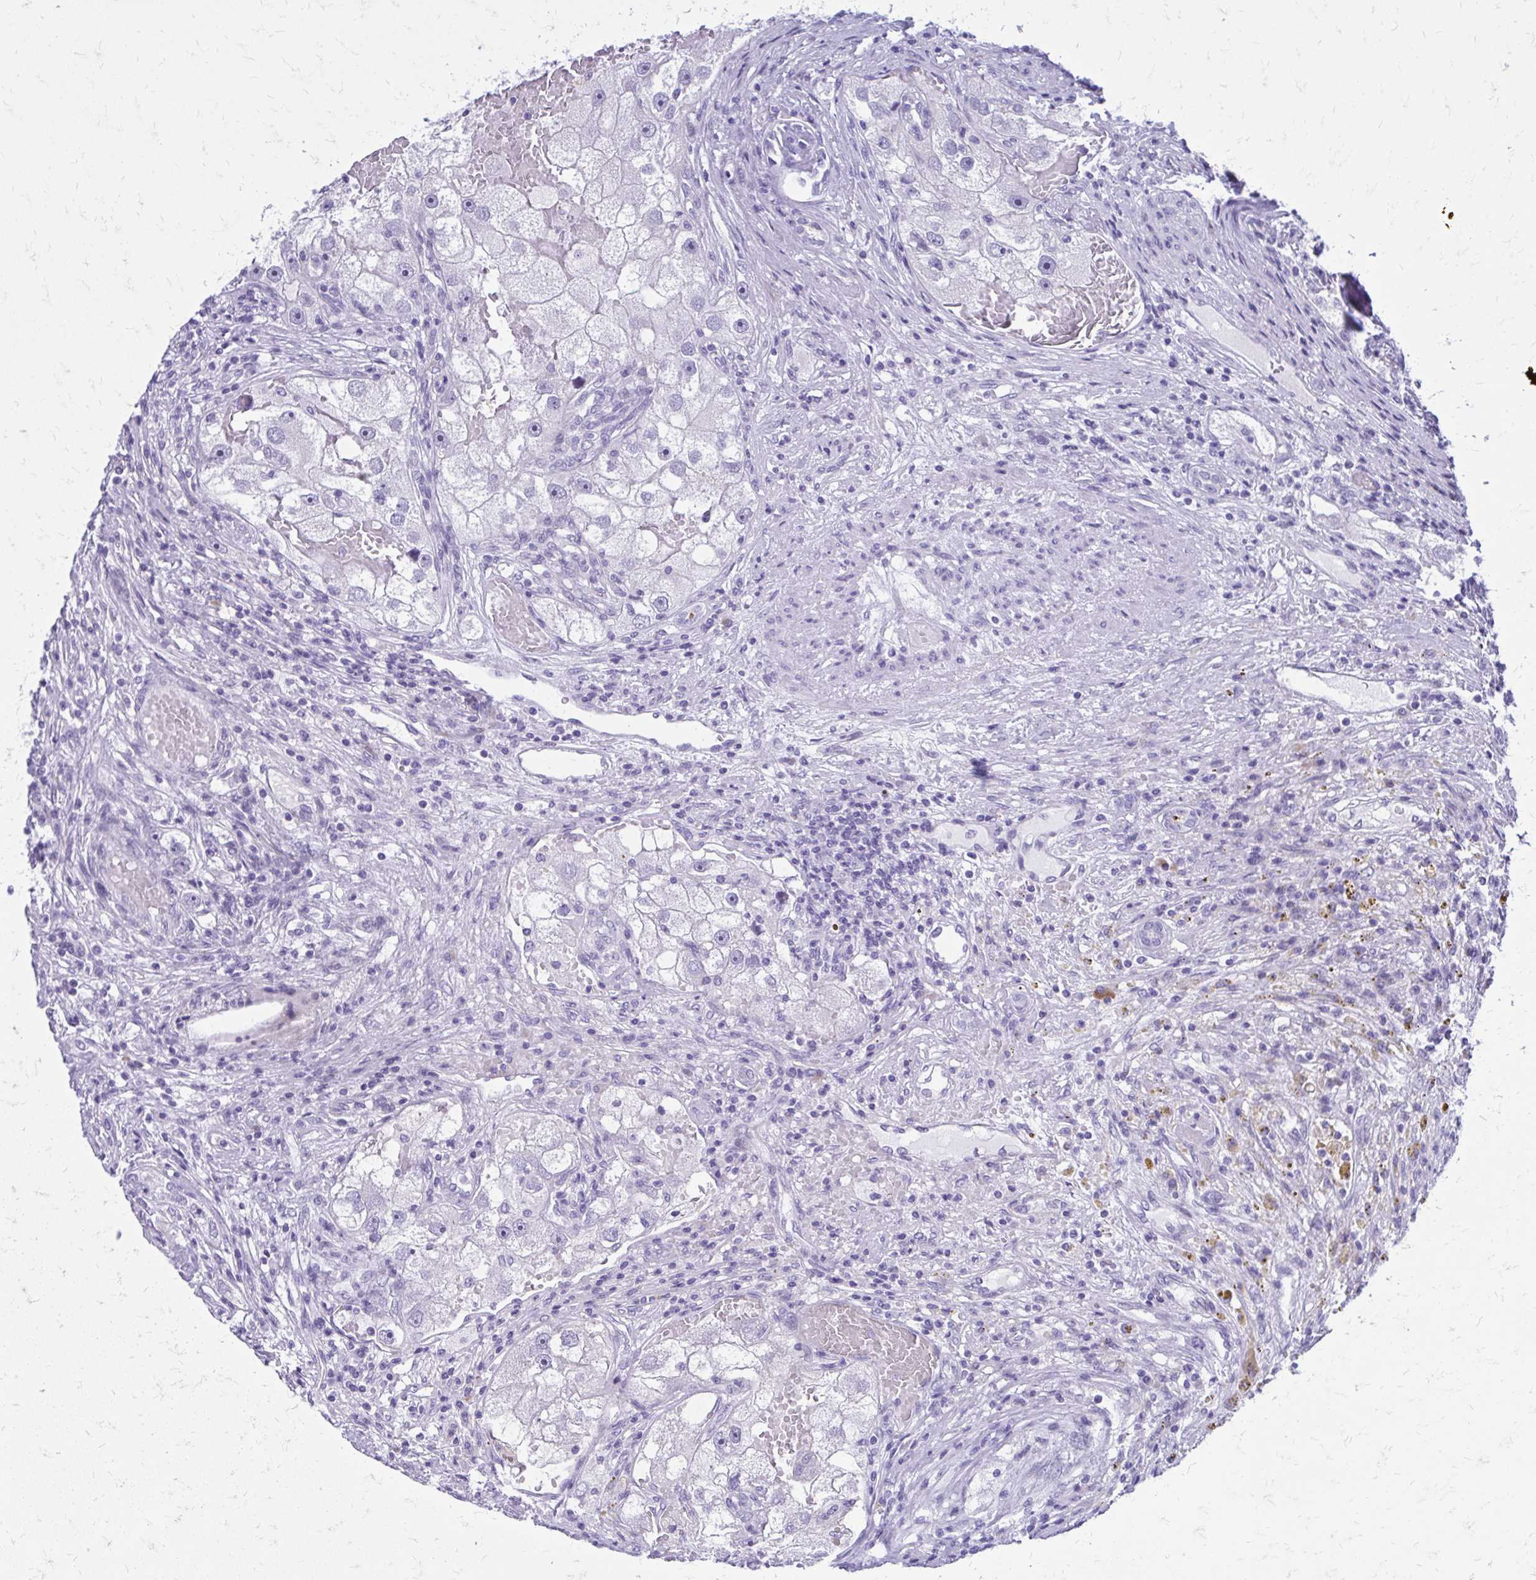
{"staining": {"intensity": "negative", "quantity": "none", "location": "none"}, "tissue": "renal cancer", "cell_type": "Tumor cells", "image_type": "cancer", "snomed": [{"axis": "morphology", "description": "Adenocarcinoma, NOS"}, {"axis": "topography", "description": "Kidney"}], "caption": "IHC photomicrograph of neoplastic tissue: human renal adenocarcinoma stained with DAB demonstrates no significant protein positivity in tumor cells.", "gene": "LCN15", "patient": {"sex": "male", "age": 63}}